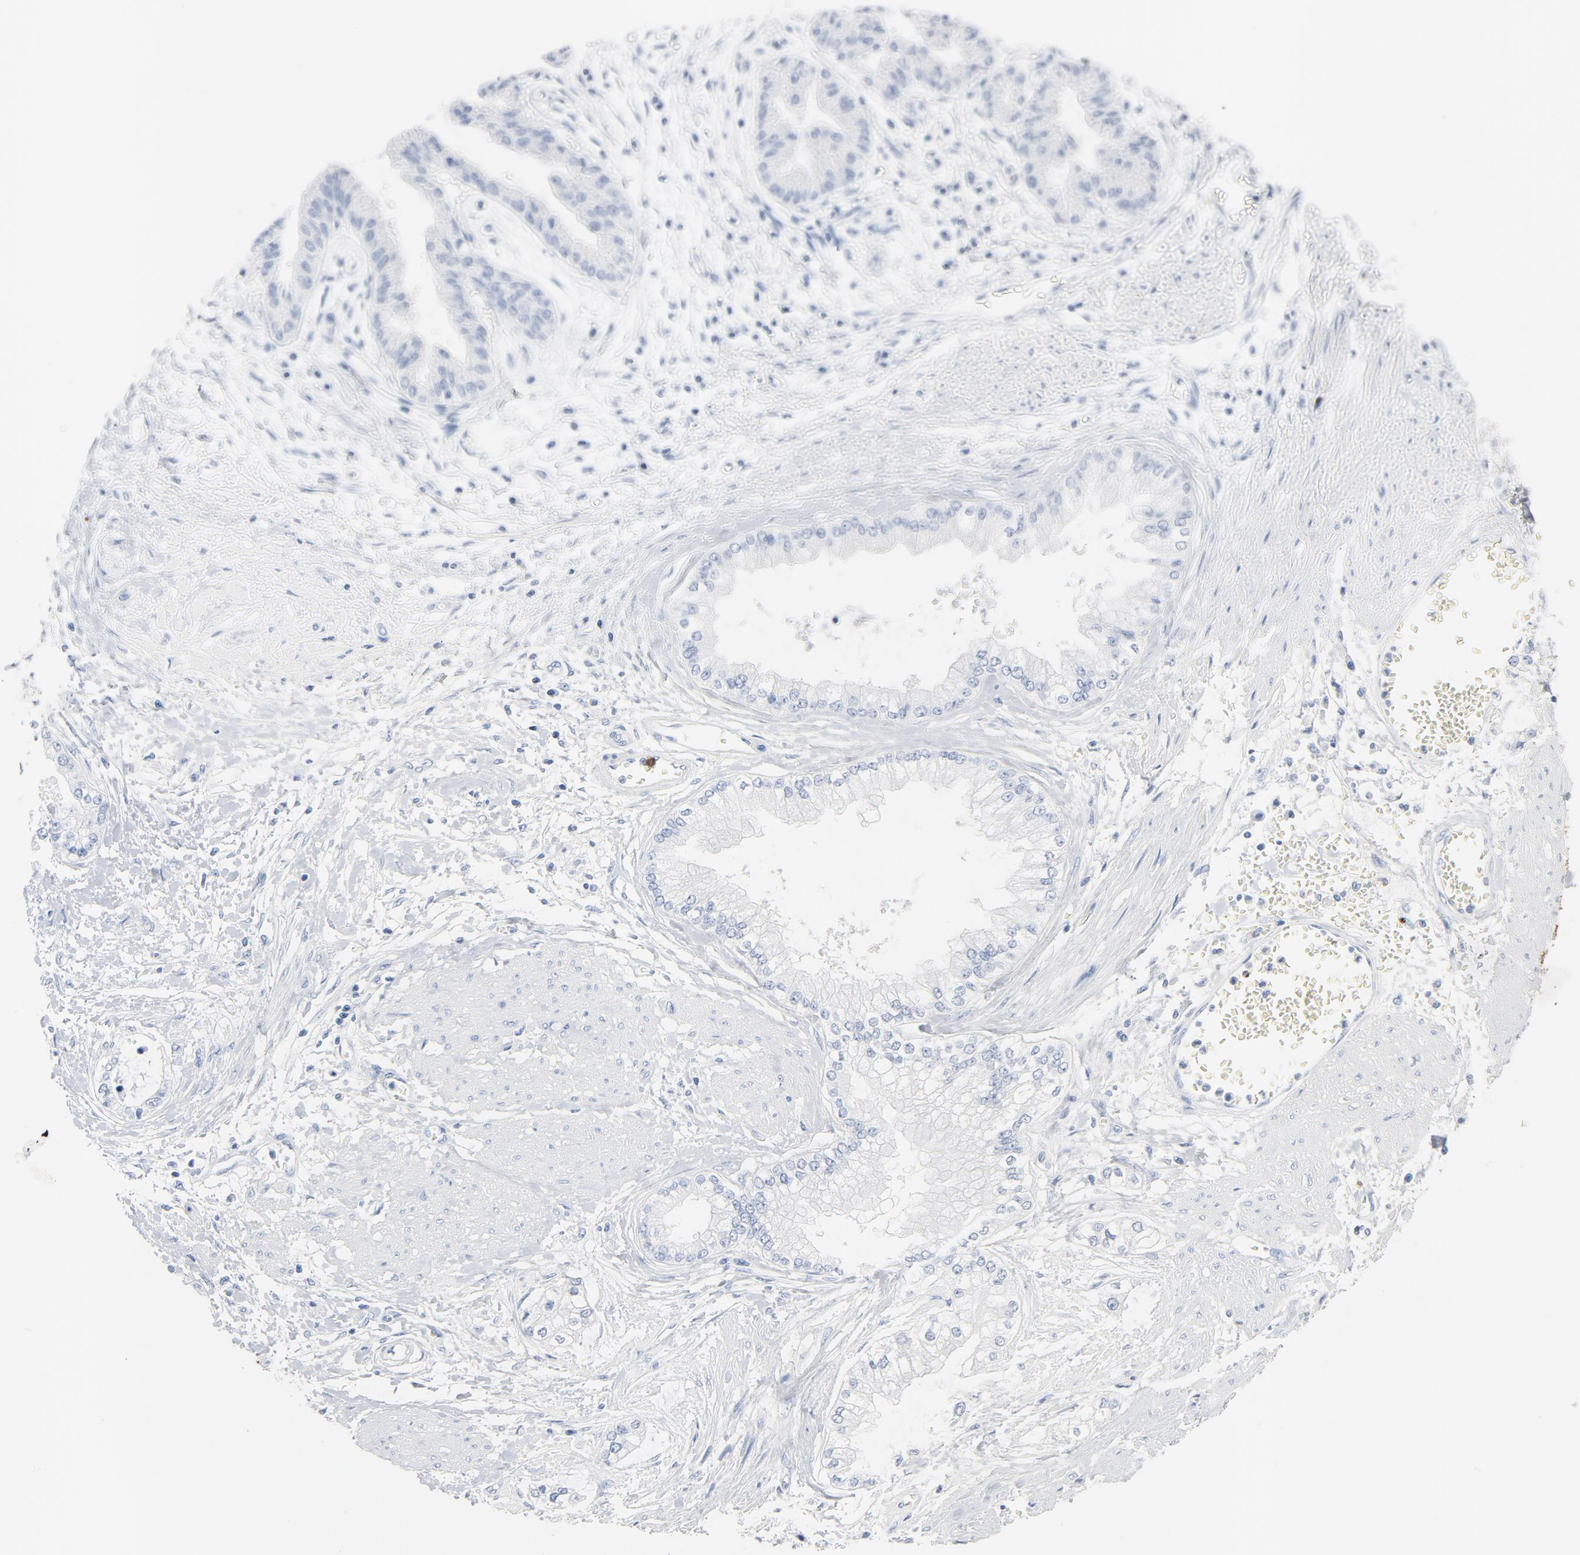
{"staining": {"intensity": "negative", "quantity": "none", "location": "none"}, "tissue": "liver cancer", "cell_type": "Tumor cells", "image_type": "cancer", "snomed": [{"axis": "morphology", "description": "Cholangiocarcinoma"}, {"axis": "topography", "description": "Liver"}], "caption": "Immunohistochemistry (IHC) histopathology image of human liver cholangiocarcinoma stained for a protein (brown), which demonstrates no positivity in tumor cells. (DAB IHC with hematoxylin counter stain).", "gene": "PTPRB", "patient": {"sex": "female", "age": 79}}